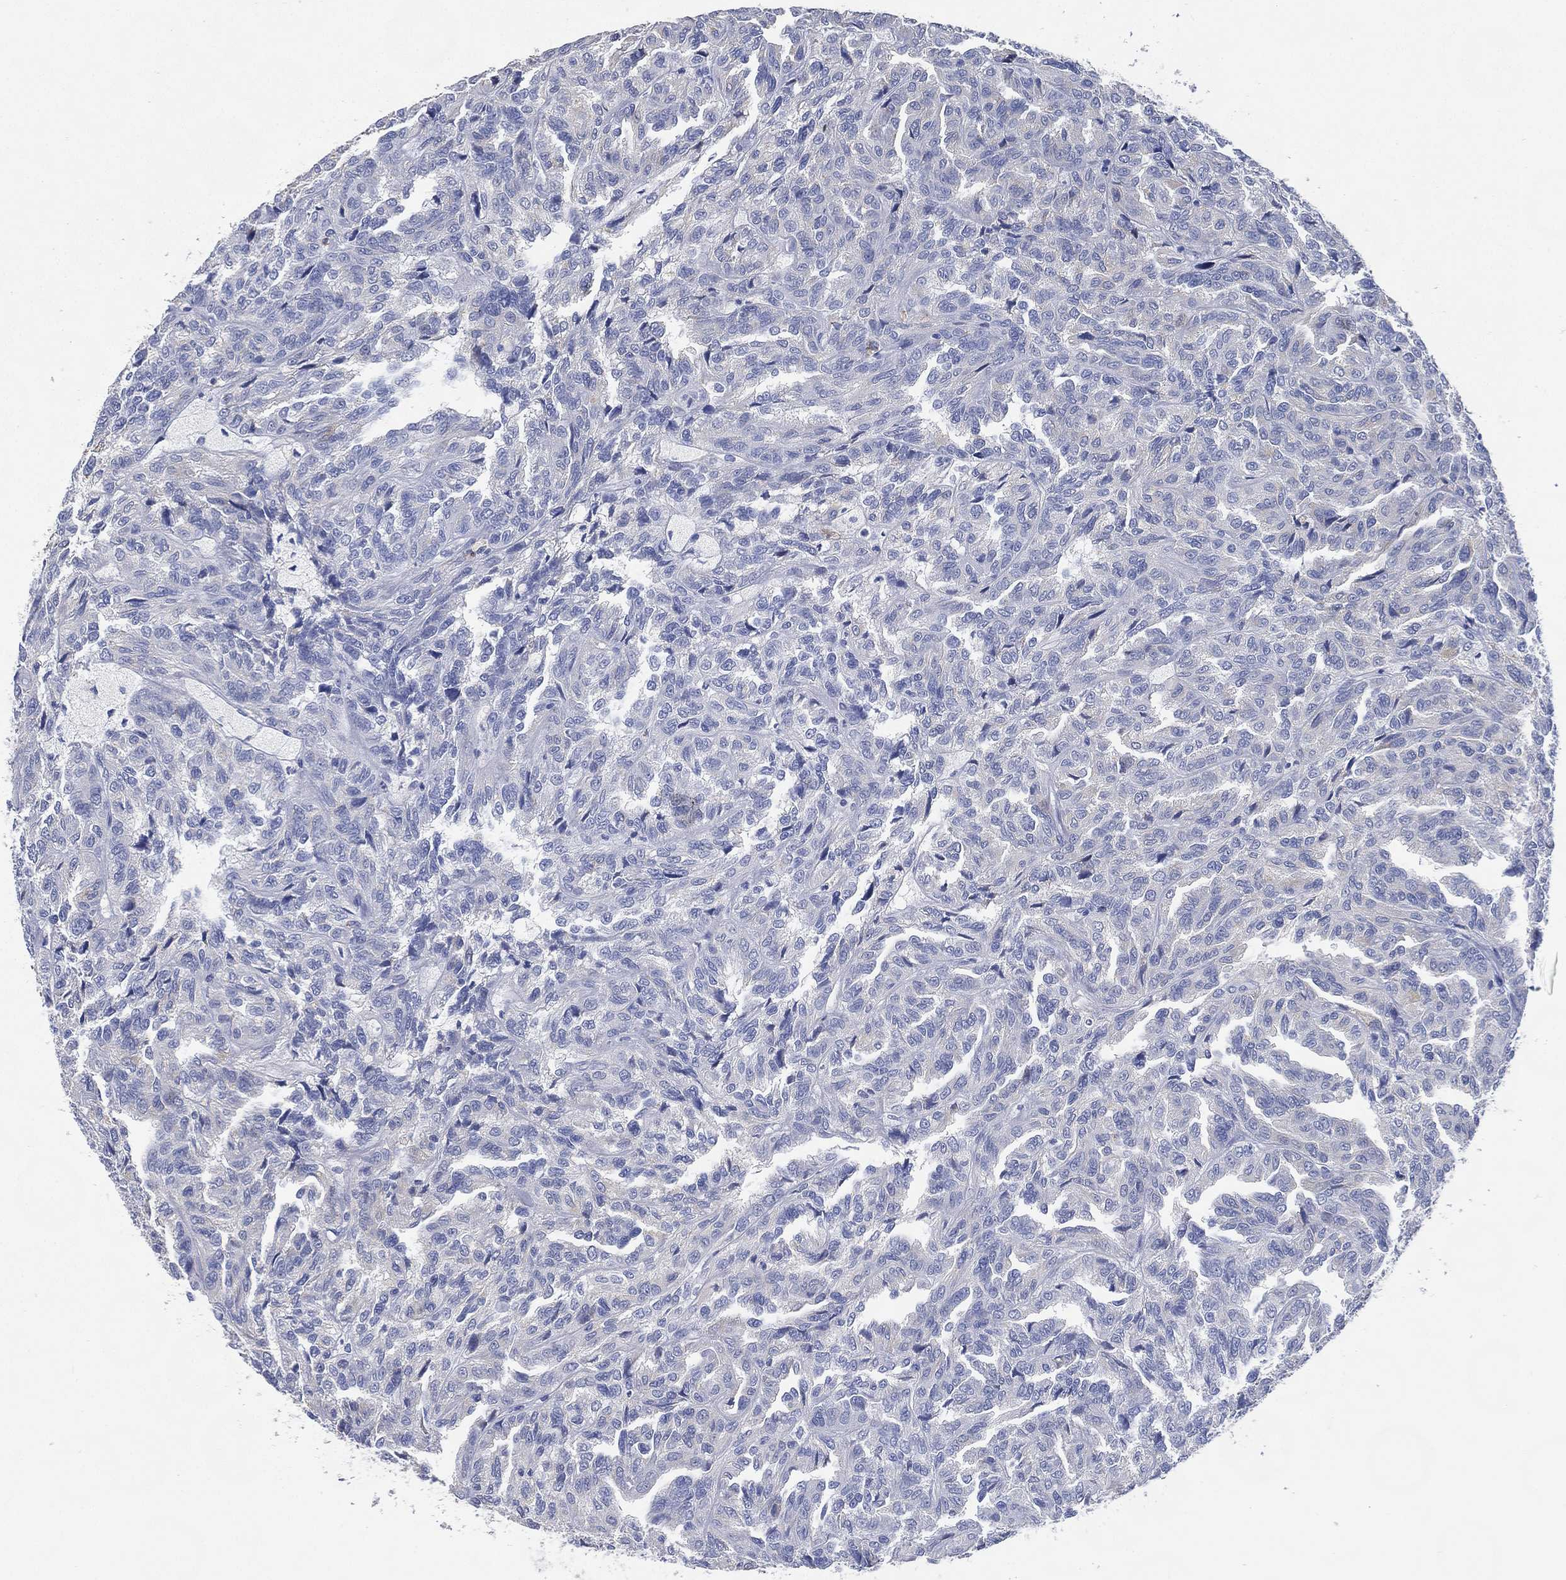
{"staining": {"intensity": "negative", "quantity": "none", "location": "none"}, "tissue": "renal cancer", "cell_type": "Tumor cells", "image_type": "cancer", "snomed": [{"axis": "morphology", "description": "Adenocarcinoma, NOS"}, {"axis": "topography", "description": "Kidney"}], "caption": "An IHC image of adenocarcinoma (renal) is shown. There is no staining in tumor cells of adenocarcinoma (renal).", "gene": "FMO1", "patient": {"sex": "male", "age": 79}}